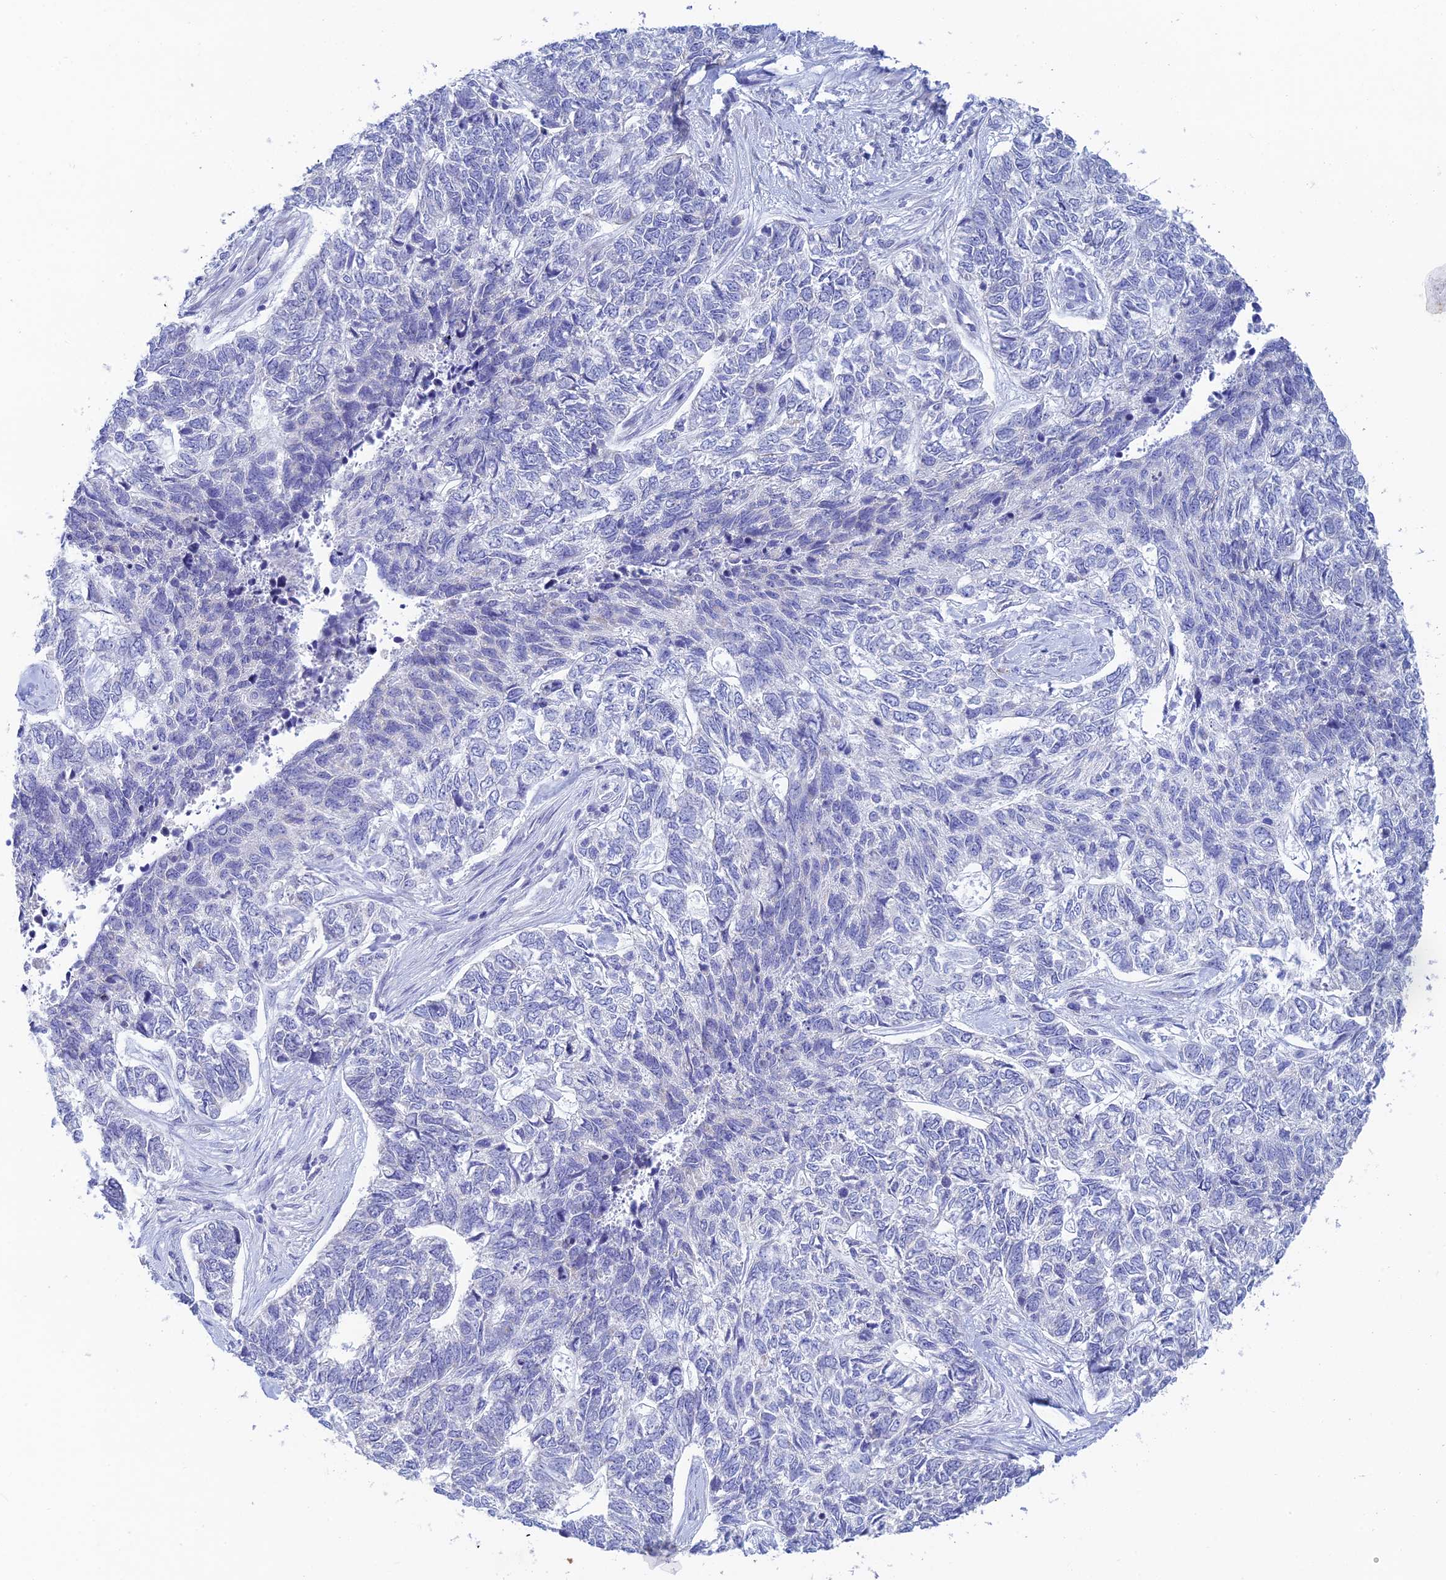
{"staining": {"intensity": "negative", "quantity": "none", "location": "none"}, "tissue": "skin cancer", "cell_type": "Tumor cells", "image_type": "cancer", "snomed": [{"axis": "morphology", "description": "Basal cell carcinoma"}, {"axis": "topography", "description": "Skin"}], "caption": "High magnification brightfield microscopy of skin cancer stained with DAB (3,3'-diaminobenzidine) (brown) and counterstained with hematoxylin (blue): tumor cells show no significant staining.", "gene": "CEP152", "patient": {"sex": "female", "age": 65}}